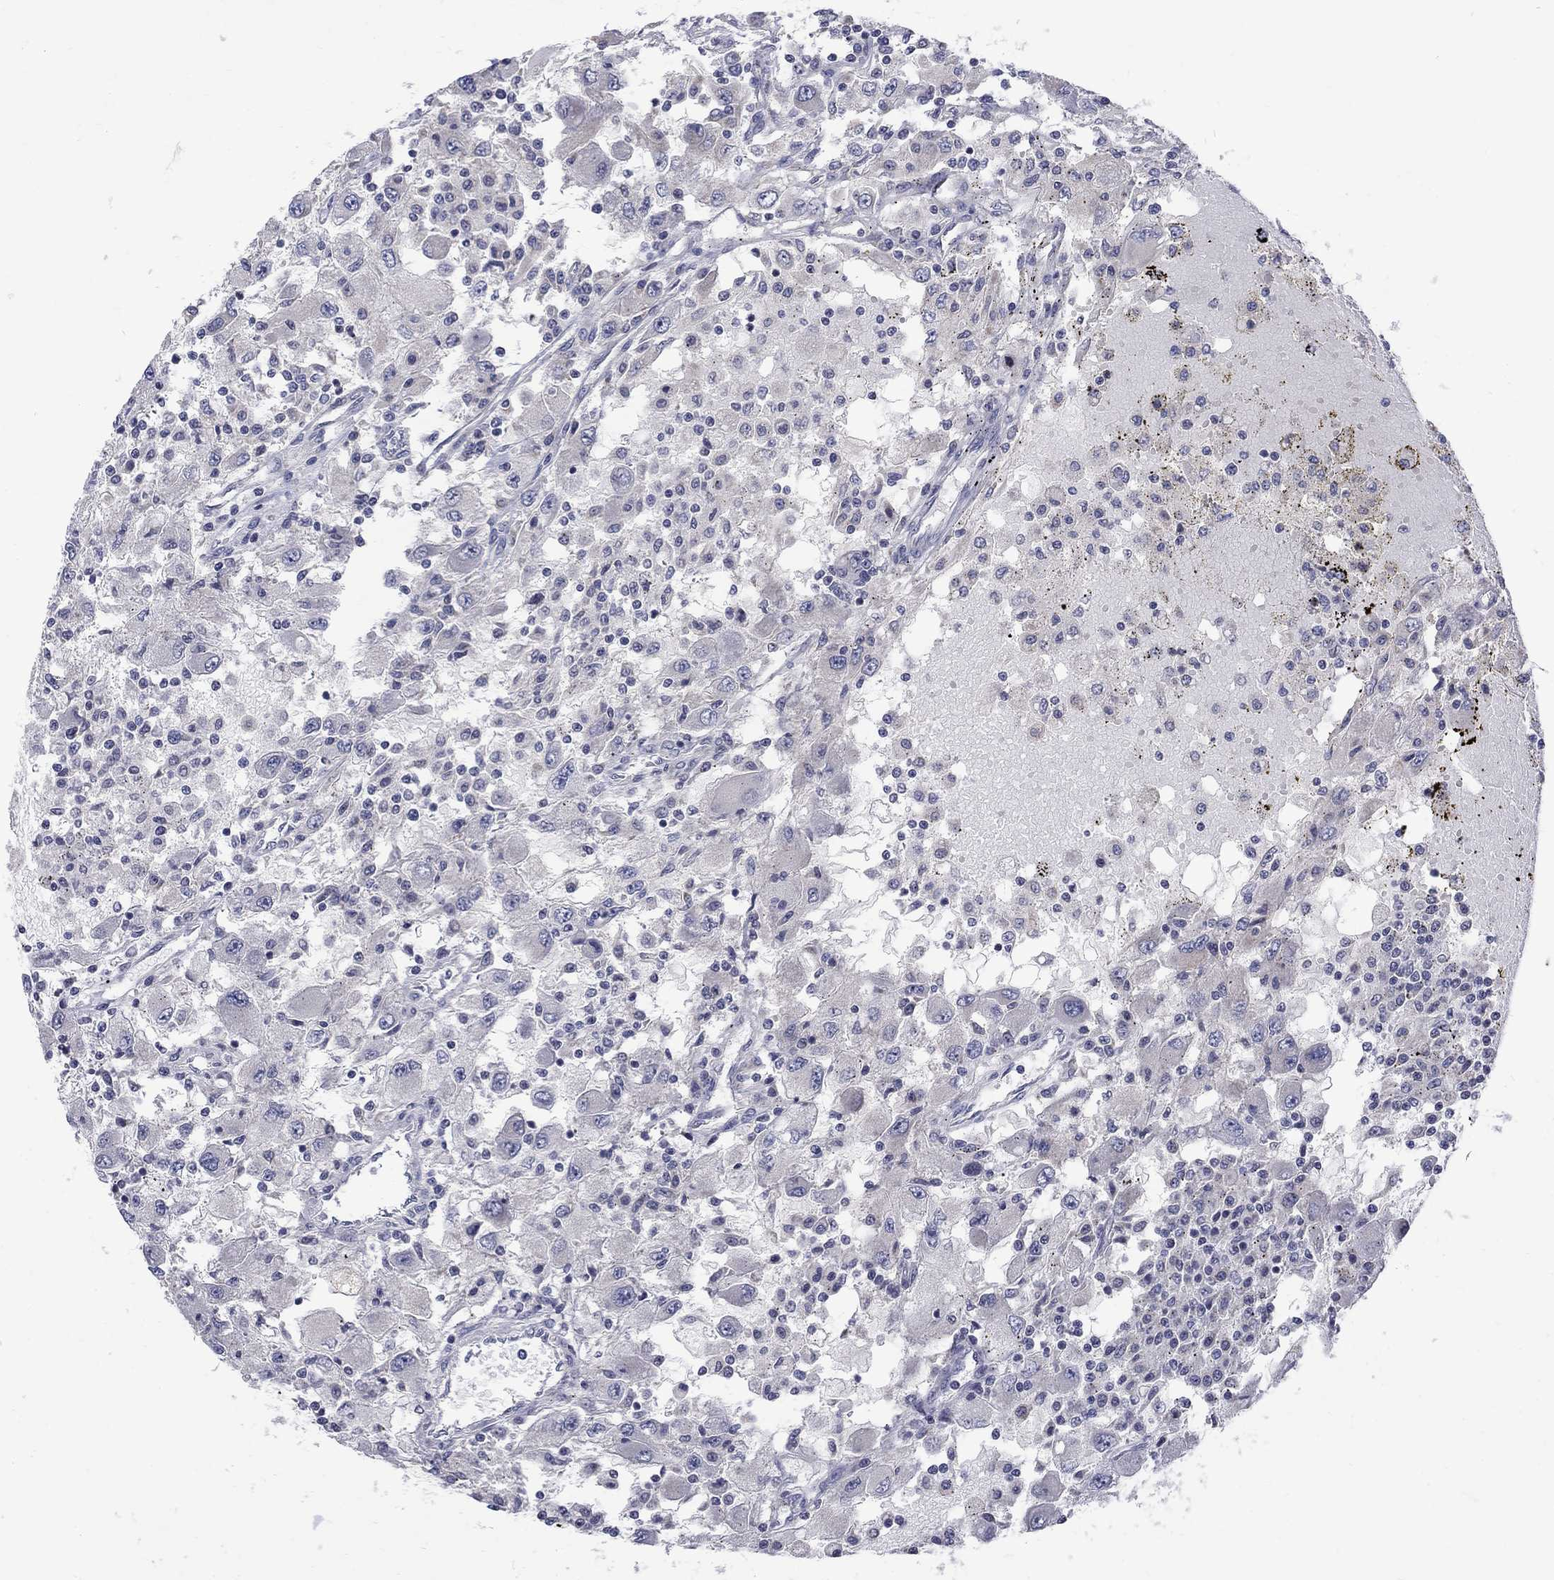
{"staining": {"intensity": "negative", "quantity": "none", "location": "none"}, "tissue": "renal cancer", "cell_type": "Tumor cells", "image_type": "cancer", "snomed": [{"axis": "morphology", "description": "Adenocarcinoma, NOS"}, {"axis": "topography", "description": "Kidney"}], "caption": "An IHC photomicrograph of renal cancer (adenocarcinoma) is shown. There is no staining in tumor cells of renal cancer (adenocarcinoma).", "gene": "SH2B1", "patient": {"sex": "female", "age": 67}}